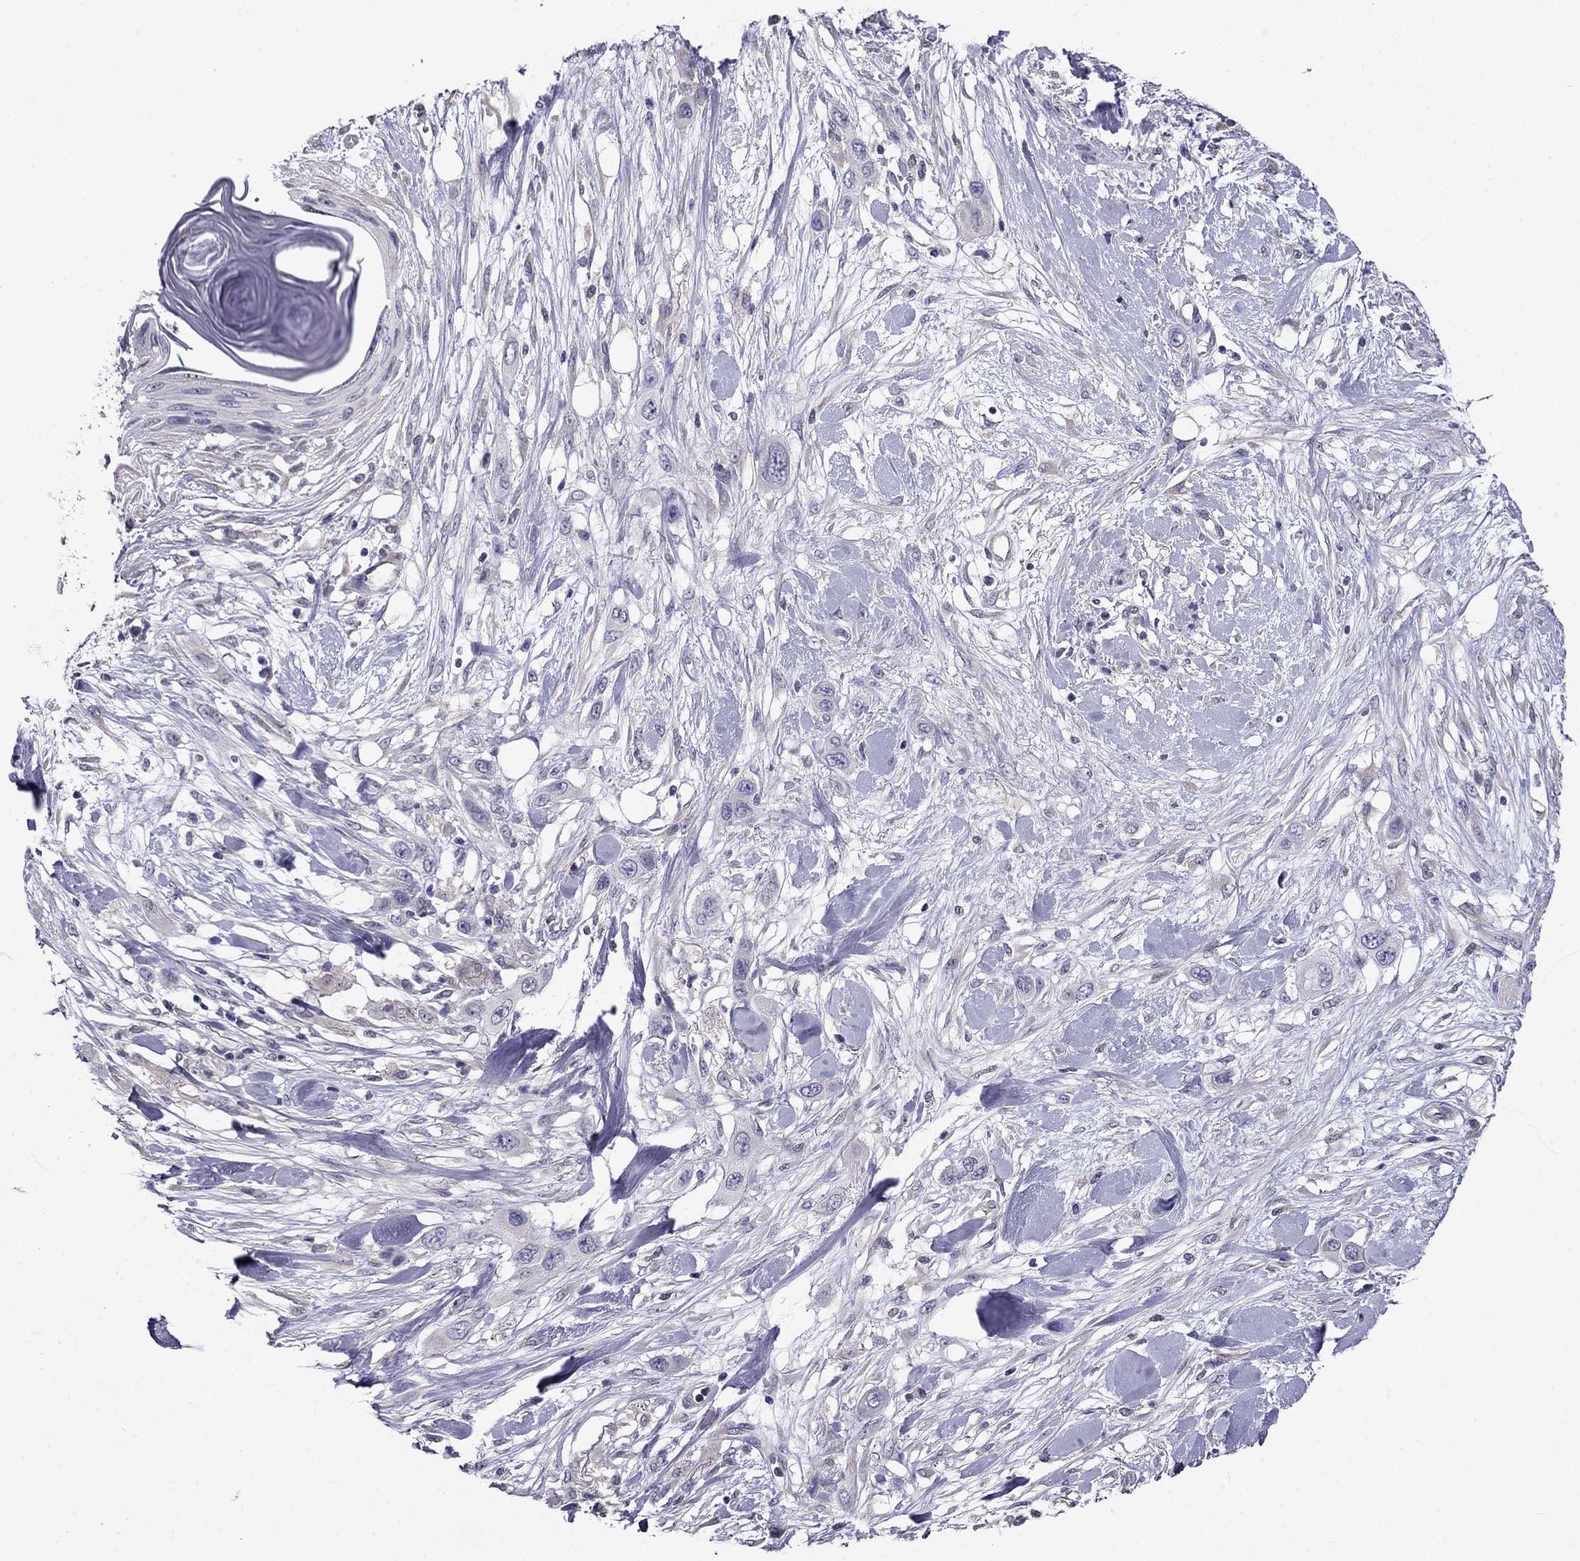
{"staining": {"intensity": "negative", "quantity": "none", "location": "none"}, "tissue": "skin cancer", "cell_type": "Tumor cells", "image_type": "cancer", "snomed": [{"axis": "morphology", "description": "Squamous cell carcinoma, NOS"}, {"axis": "topography", "description": "Skin"}], "caption": "The IHC histopathology image has no significant positivity in tumor cells of skin cancer tissue. (Immunohistochemistry (ihc), brightfield microscopy, high magnification).", "gene": "SCNN1D", "patient": {"sex": "male", "age": 79}}